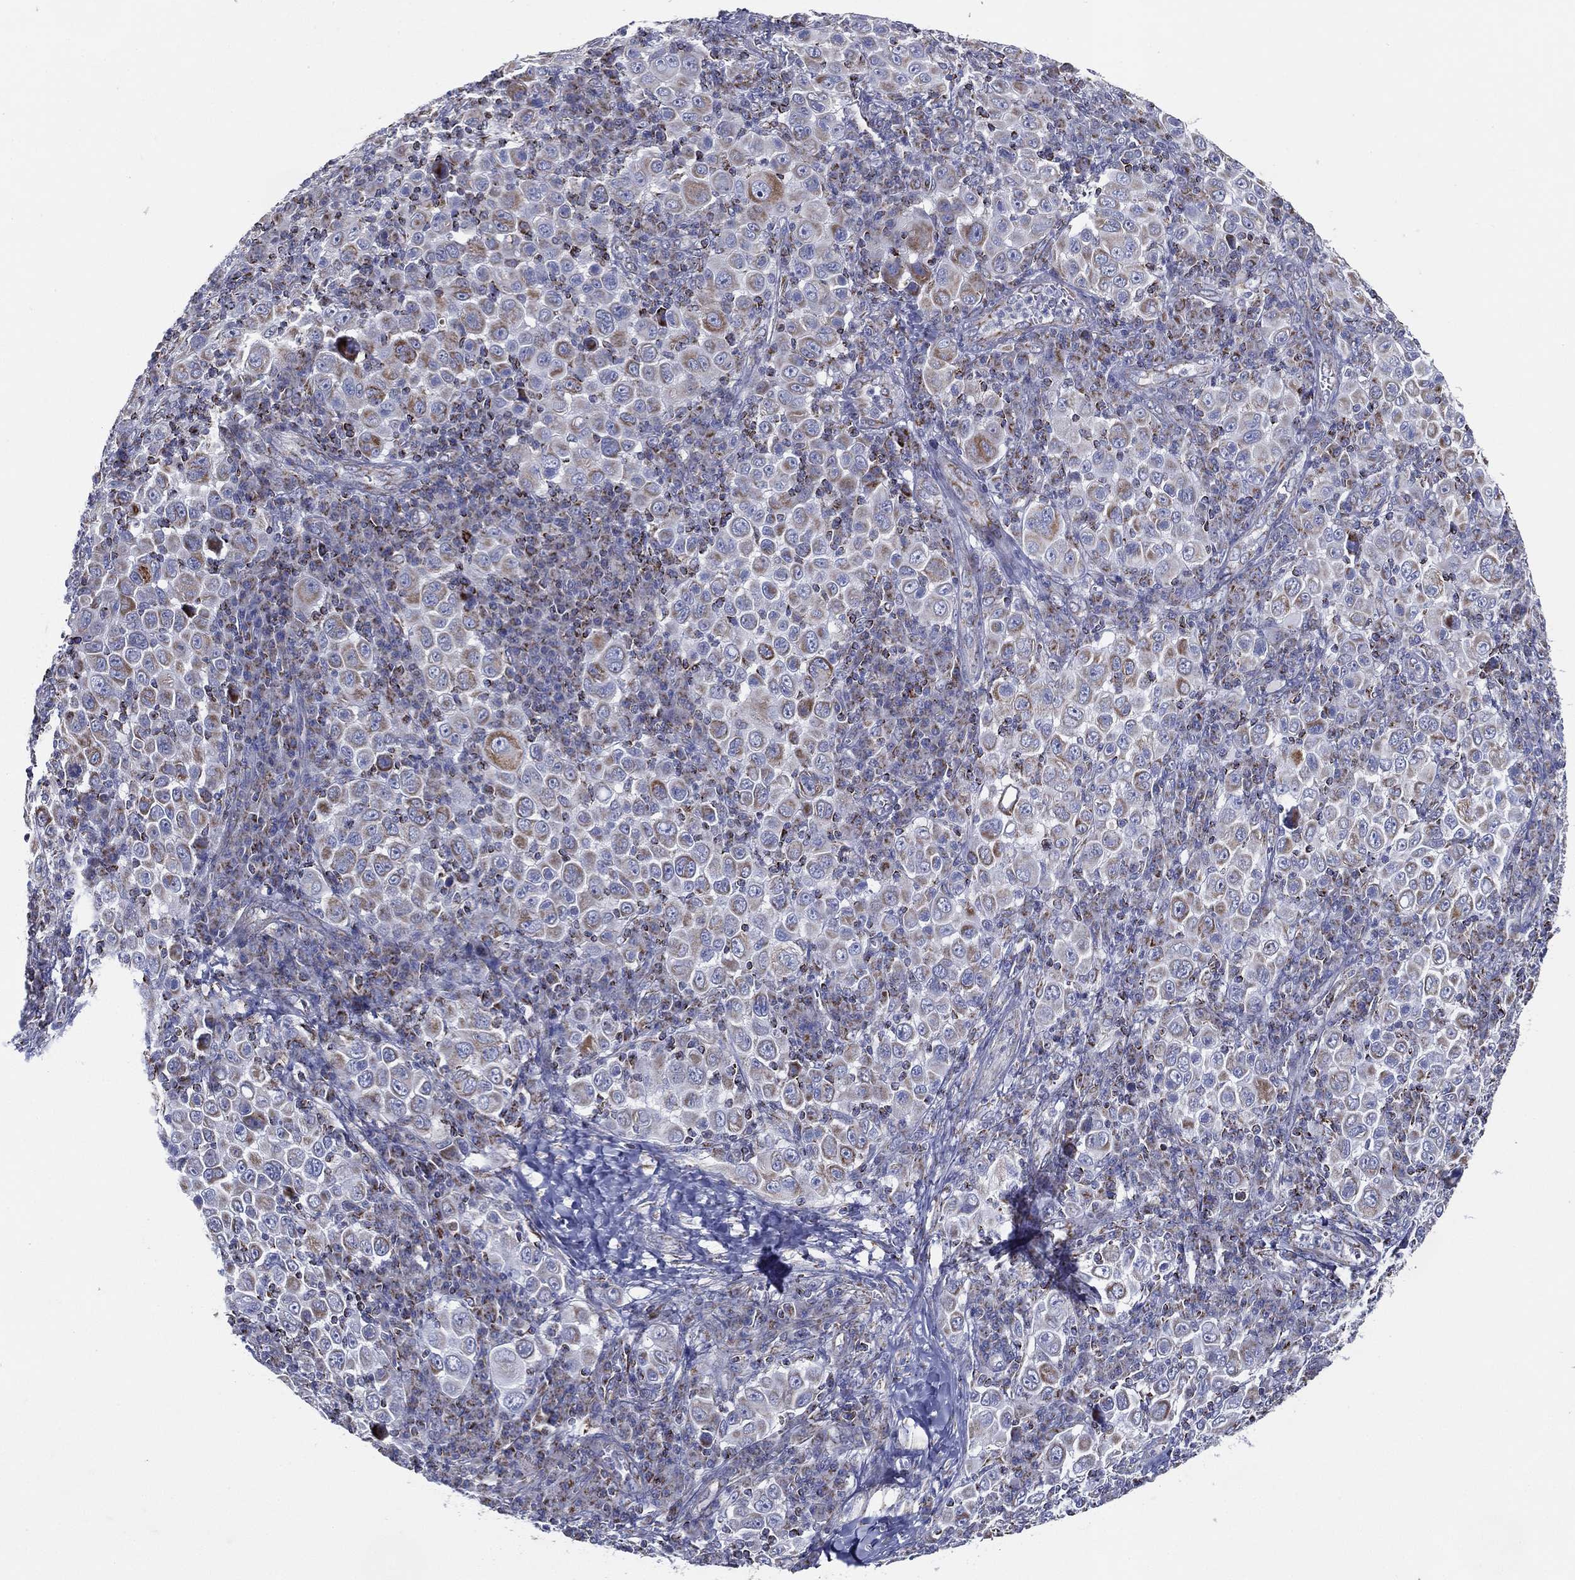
{"staining": {"intensity": "moderate", "quantity": "<25%", "location": "cytoplasmic/membranous"}, "tissue": "melanoma", "cell_type": "Tumor cells", "image_type": "cancer", "snomed": [{"axis": "morphology", "description": "Malignant melanoma, NOS"}, {"axis": "topography", "description": "Skin"}], "caption": "Immunohistochemistry (IHC) (DAB (3,3'-diaminobenzidine)) staining of malignant melanoma reveals moderate cytoplasmic/membranous protein staining in about <25% of tumor cells.", "gene": "SFXN1", "patient": {"sex": "female", "age": 57}}